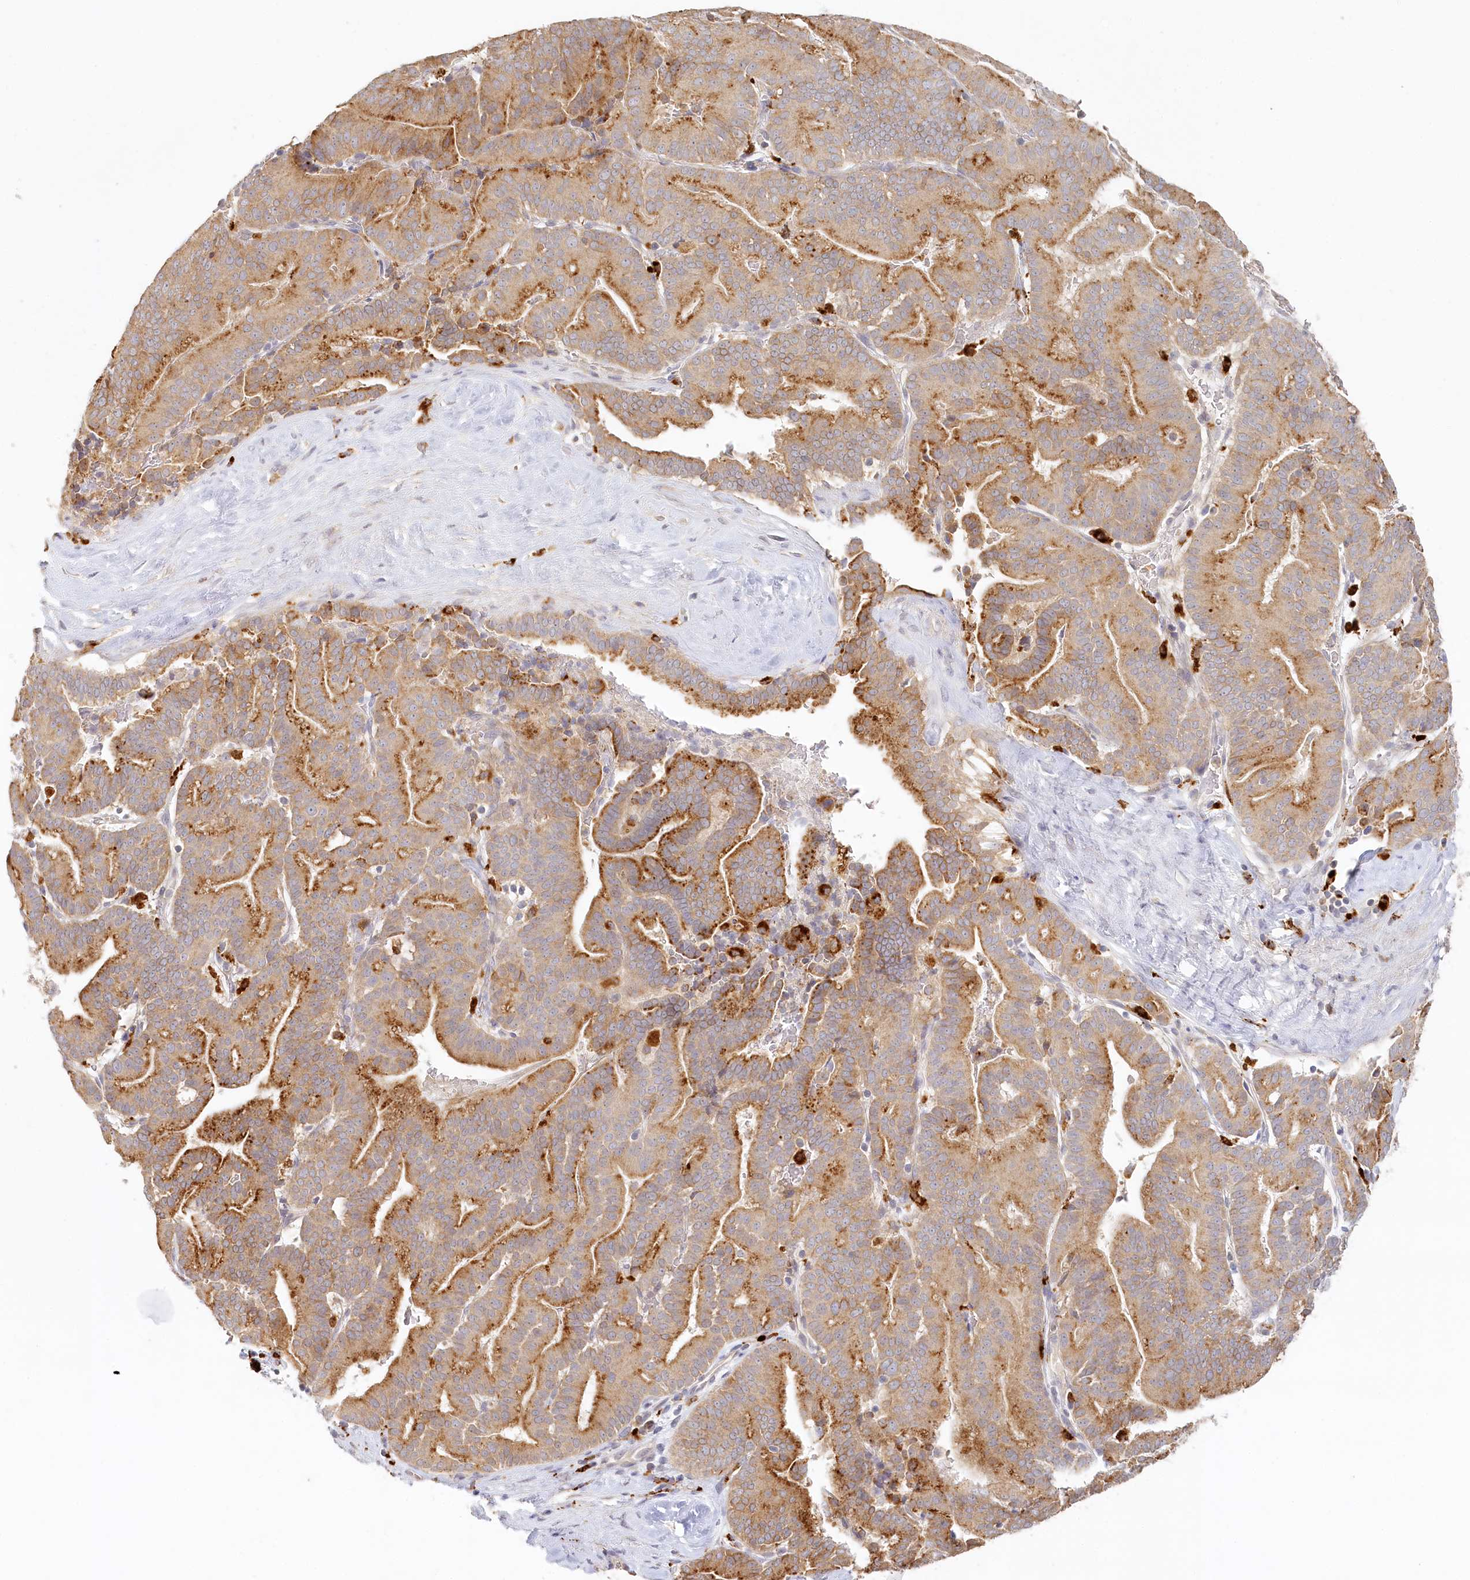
{"staining": {"intensity": "moderate", "quantity": ">75%", "location": "cytoplasmic/membranous"}, "tissue": "liver cancer", "cell_type": "Tumor cells", "image_type": "cancer", "snomed": [{"axis": "morphology", "description": "Cholangiocarcinoma"}, {"axis": "topography", "description": "Liver"}], "caption": "Tumor cells demonstrate moderate cytoplasmic/membranous positivity in approximately >75% of cells in liver cancer (cholangiocarcinoma).", "gene": "VSIG1", "patient": {"sex": "female", "age": 75}}